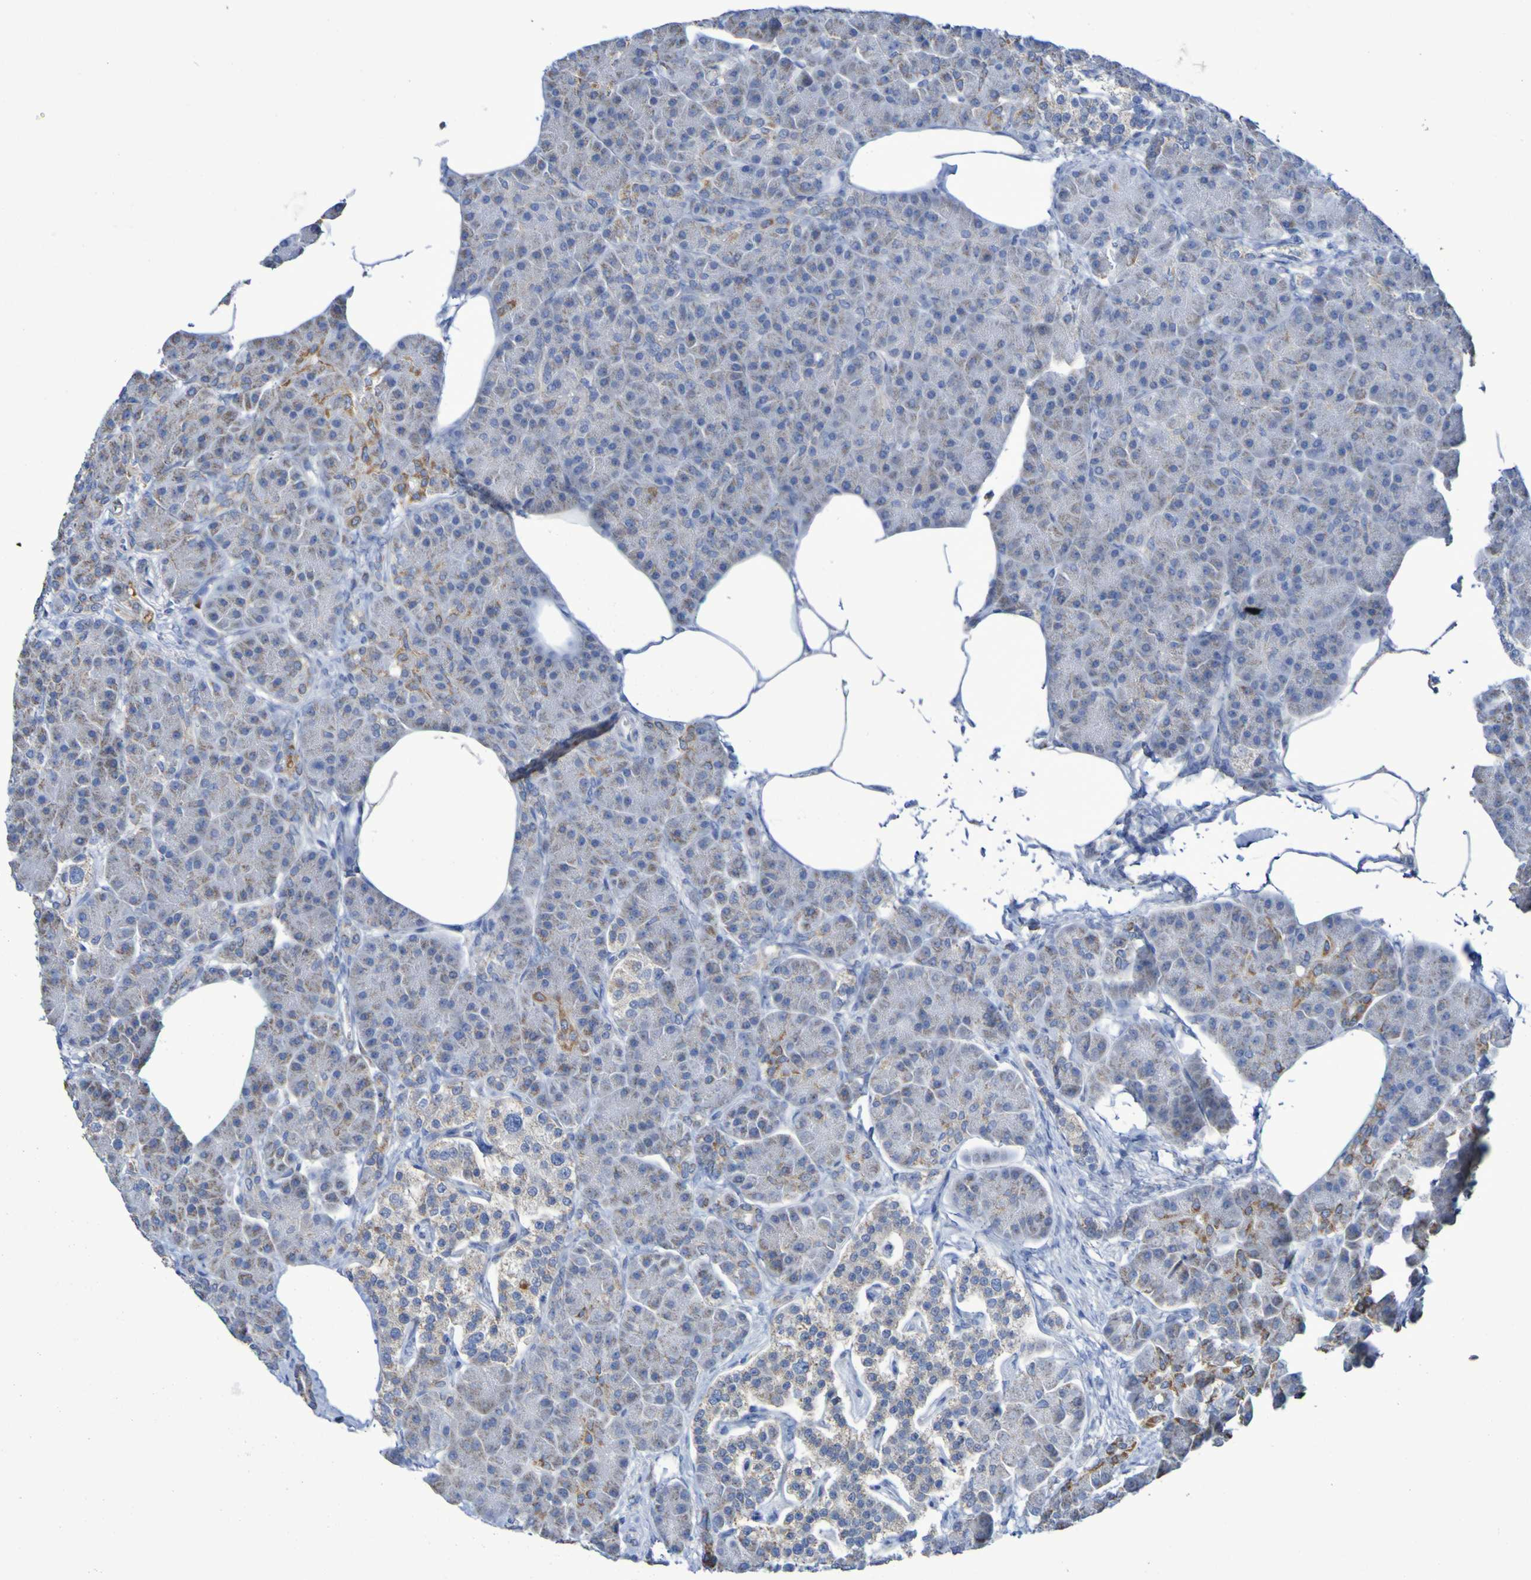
{"staining": {"intensity": "weak", "quantity": "25%-75%", "location": "cytoplasmic/membranous"}, "tissue": "pancreas", "cell_type": "Exocrine glandular cells", "image_type": "normal", "snomed": [{"axis": "morphology", "description": "Normal tissue, NOS"}, {"axis": "topography", "description": "Pancreas"}], "caption": "There is low levels of weak cytoplasmic/membranous expression in exocrine glandular cells of unremarkable pancreas, as demonstrated by immunohistochemical staining (brown color).", "gene": "CNTN2", "patient": {"sex": "female", "age": 70}}